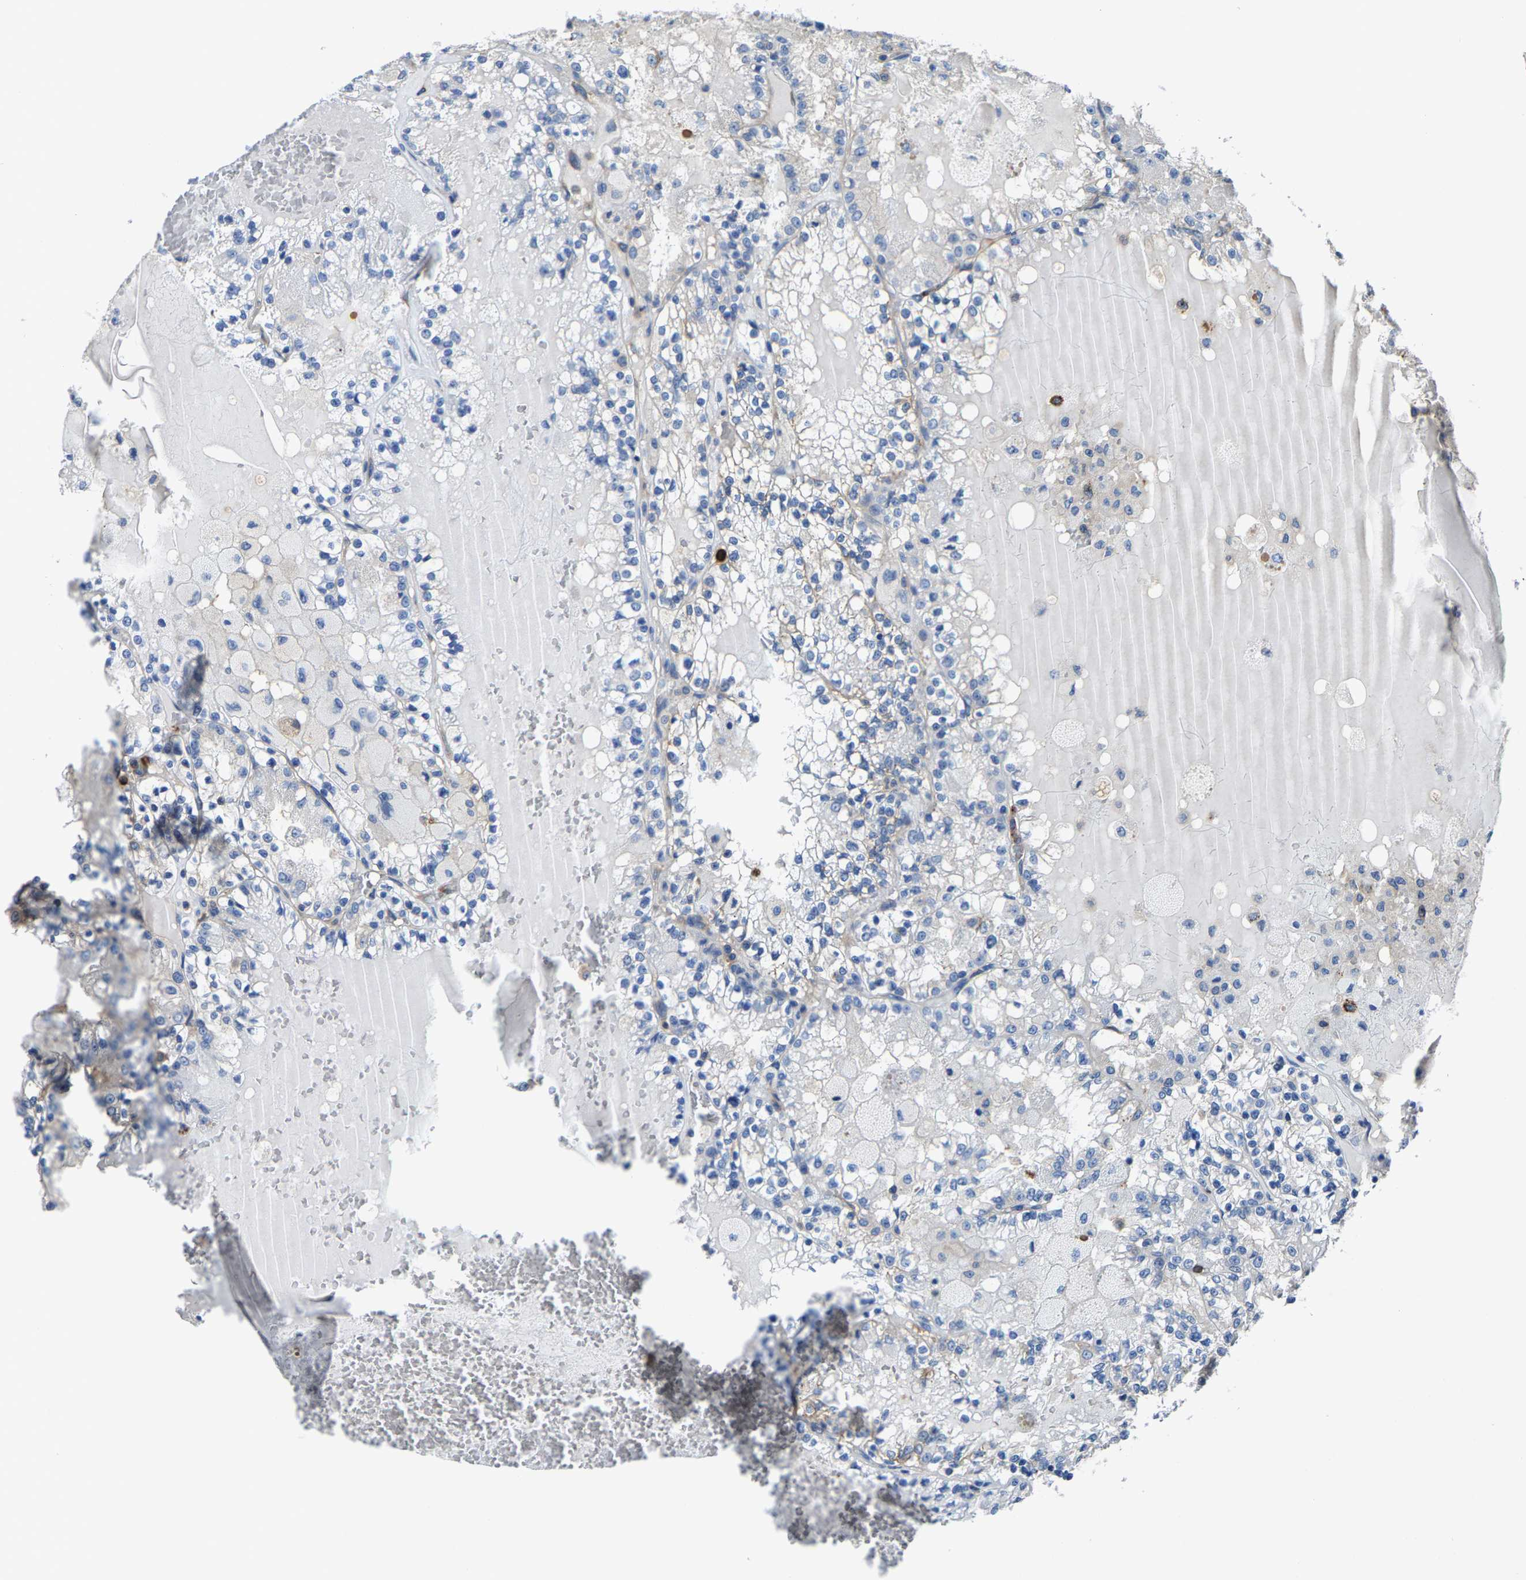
{"staining": {"intensity": "negative", "quantity": "none", "location": "none"}, "tissue": "renal cancer", "cell_type": "Tumor cells", "image_type": "cancer", "snomed": [{"axis": "morphology", "description": "Adenocarcinoma, NOS"}, {"axis": "topography", "description": "Kidney"}], "caption": "Immunohistochemistry (IHC) micrograph of renal cancer stained for a protein (brown), which shows no staining in tumor cells.", "gene": "TRAF6", "patient": {"sex": "female", "age": 56}}